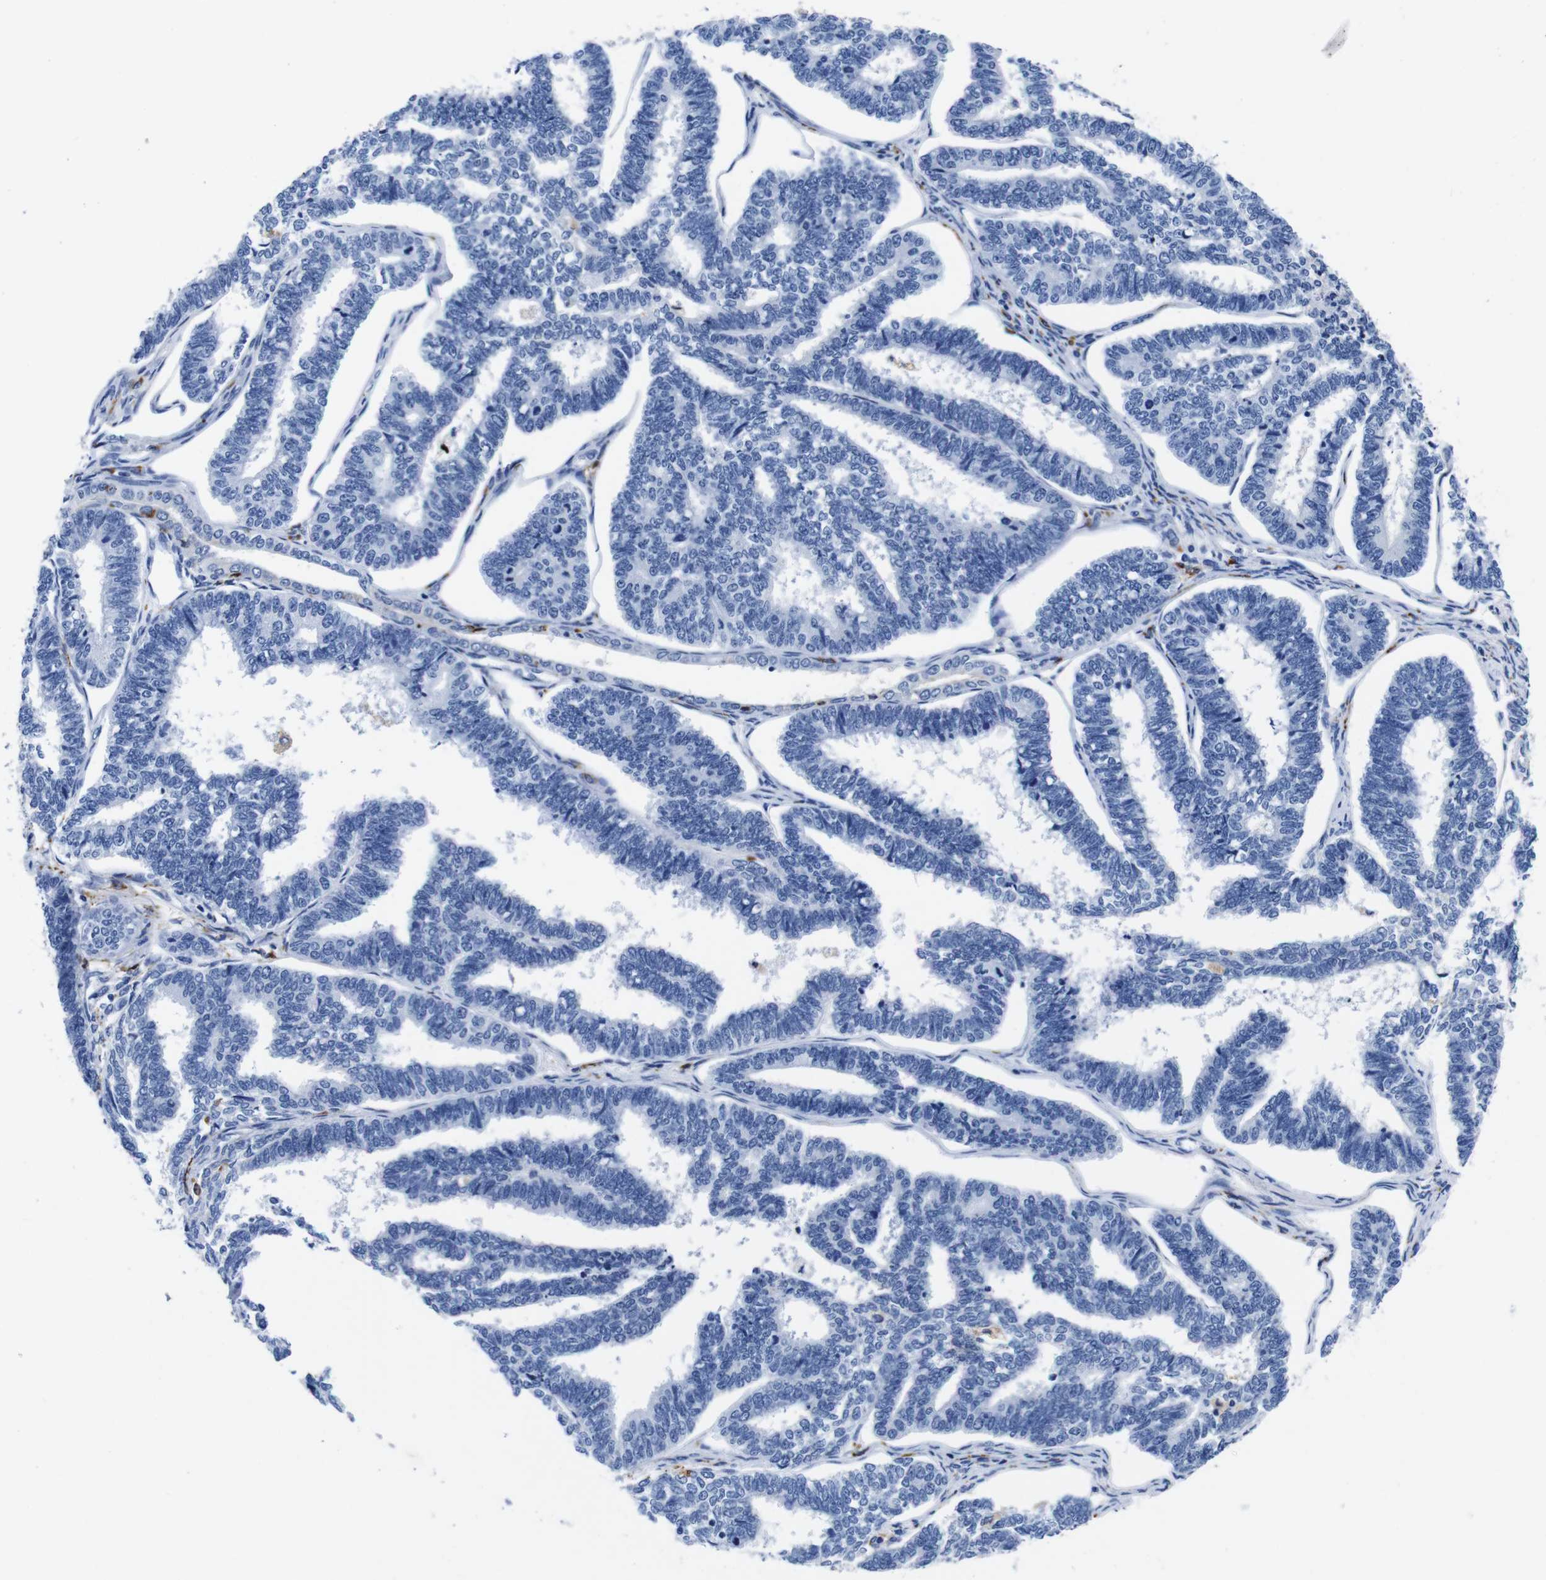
{"staining": {"intensity": "negative", "quantity": "none", "location": "none"}, "tissue": "endometrial cancer", "cell_type": "Tumor cells", "image_type": "cancer", "snomed": [{"axis": "morphology", "description": "Adenocarcinoma, NOS"}, {"axis": "topography", "description": "Endometrium"}], "caption": "This is an IHC histopathology image of human endometrial adenocarcinoma. There is no positivity in tumor cells.", "gene": "HLA-DMB", "patient": {"sex": "female", "age": 70}}